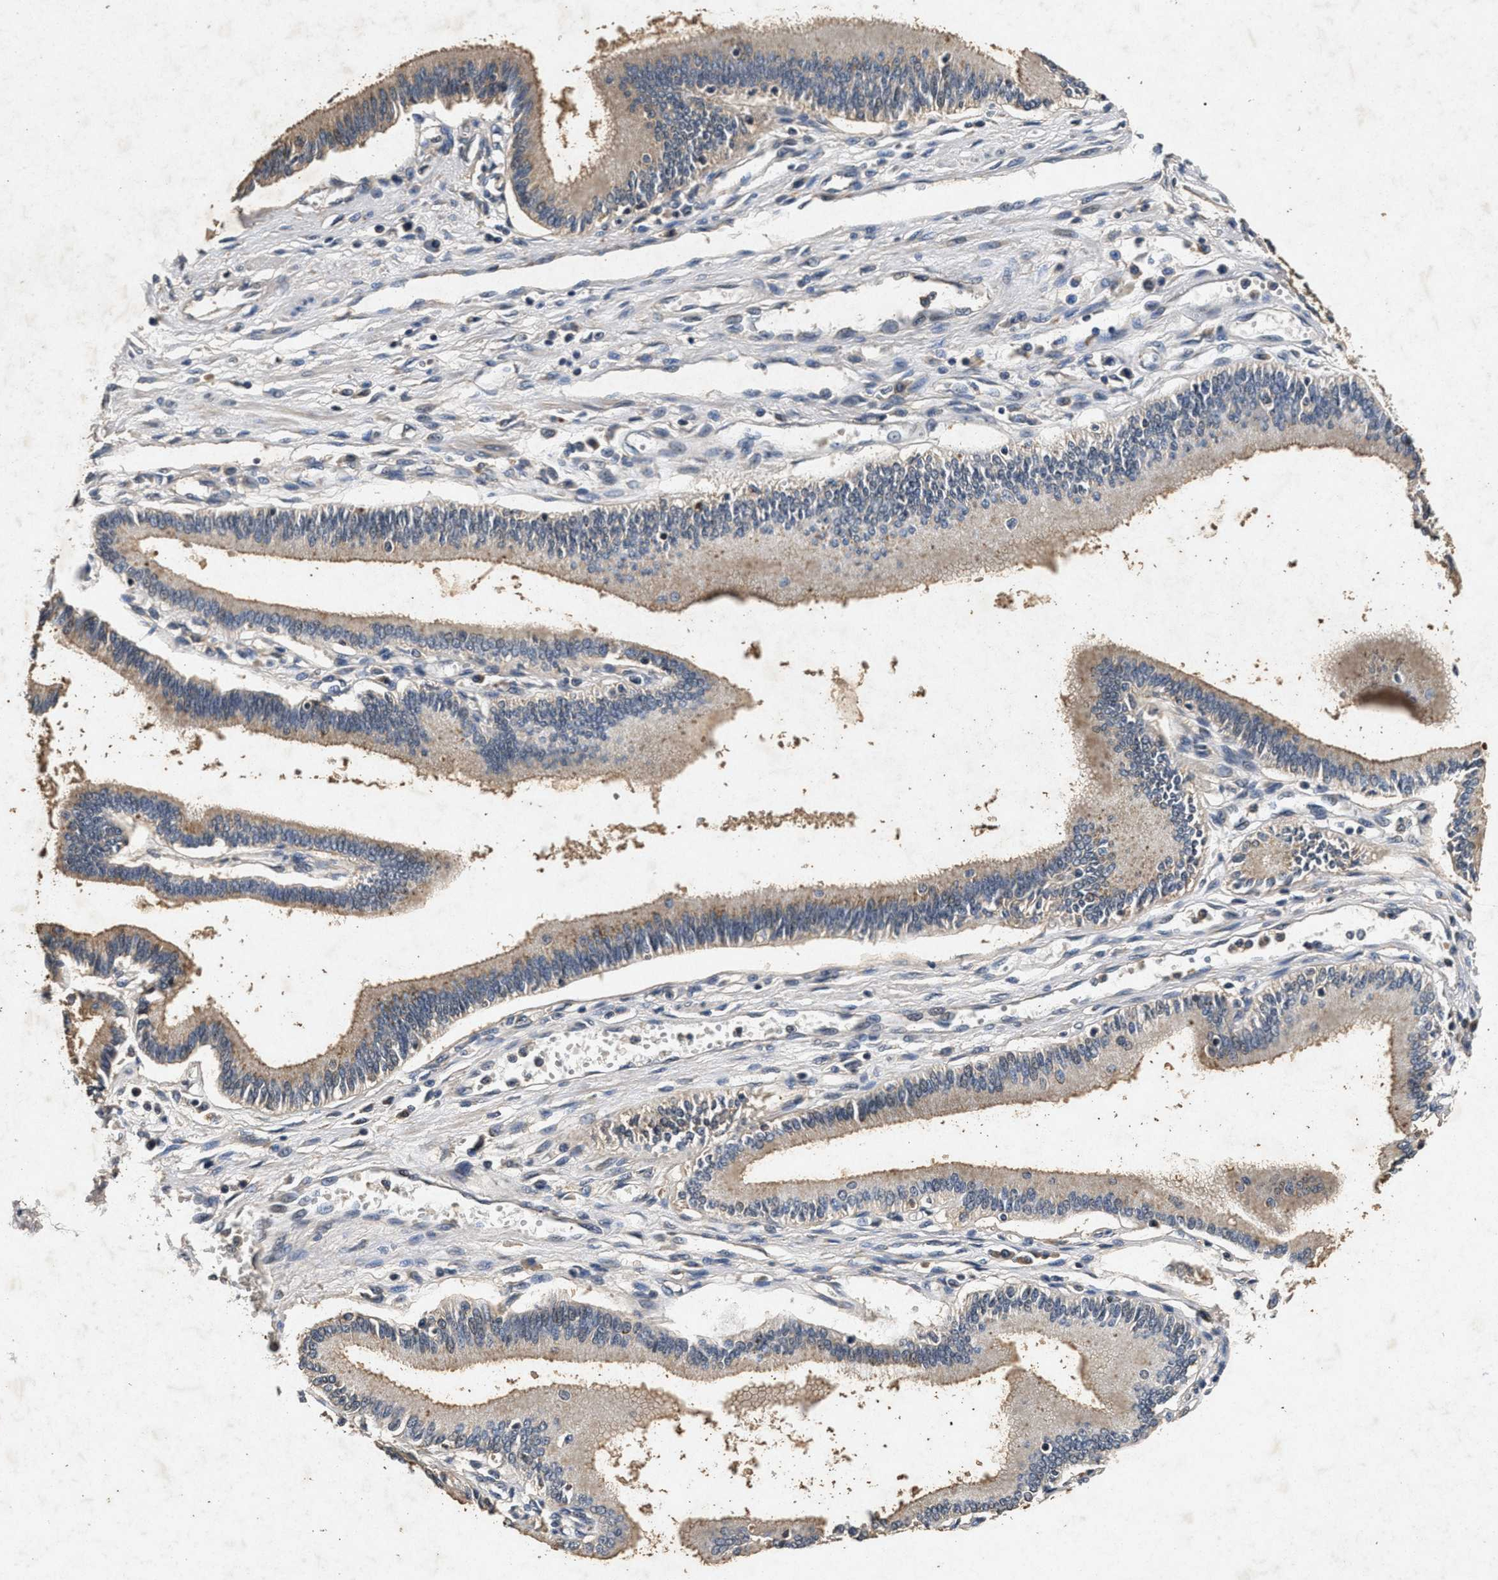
{"staining": {"intensity": "weak", "quantity": ">75%", "location": "cytoplasmic/membranous"}, "tissue": "pancreatic cancer", "cell_type": "Tumor cells", "image_type": "cancer", "snomed": [{"axis": "morphology", "description": "Adenocarcinoma, NOS"}, {"axis": "topography", "description": "Pancreas"}], "caption": "Adenocarcinoma (pancreatic) tissue shows weak cytoplasmic/membranous positivity in about >75% of tumor cells, visualized by immunohistochemistry.", "gene": "PPP1CC", "patient": {"sex": "male", "age": 56}}